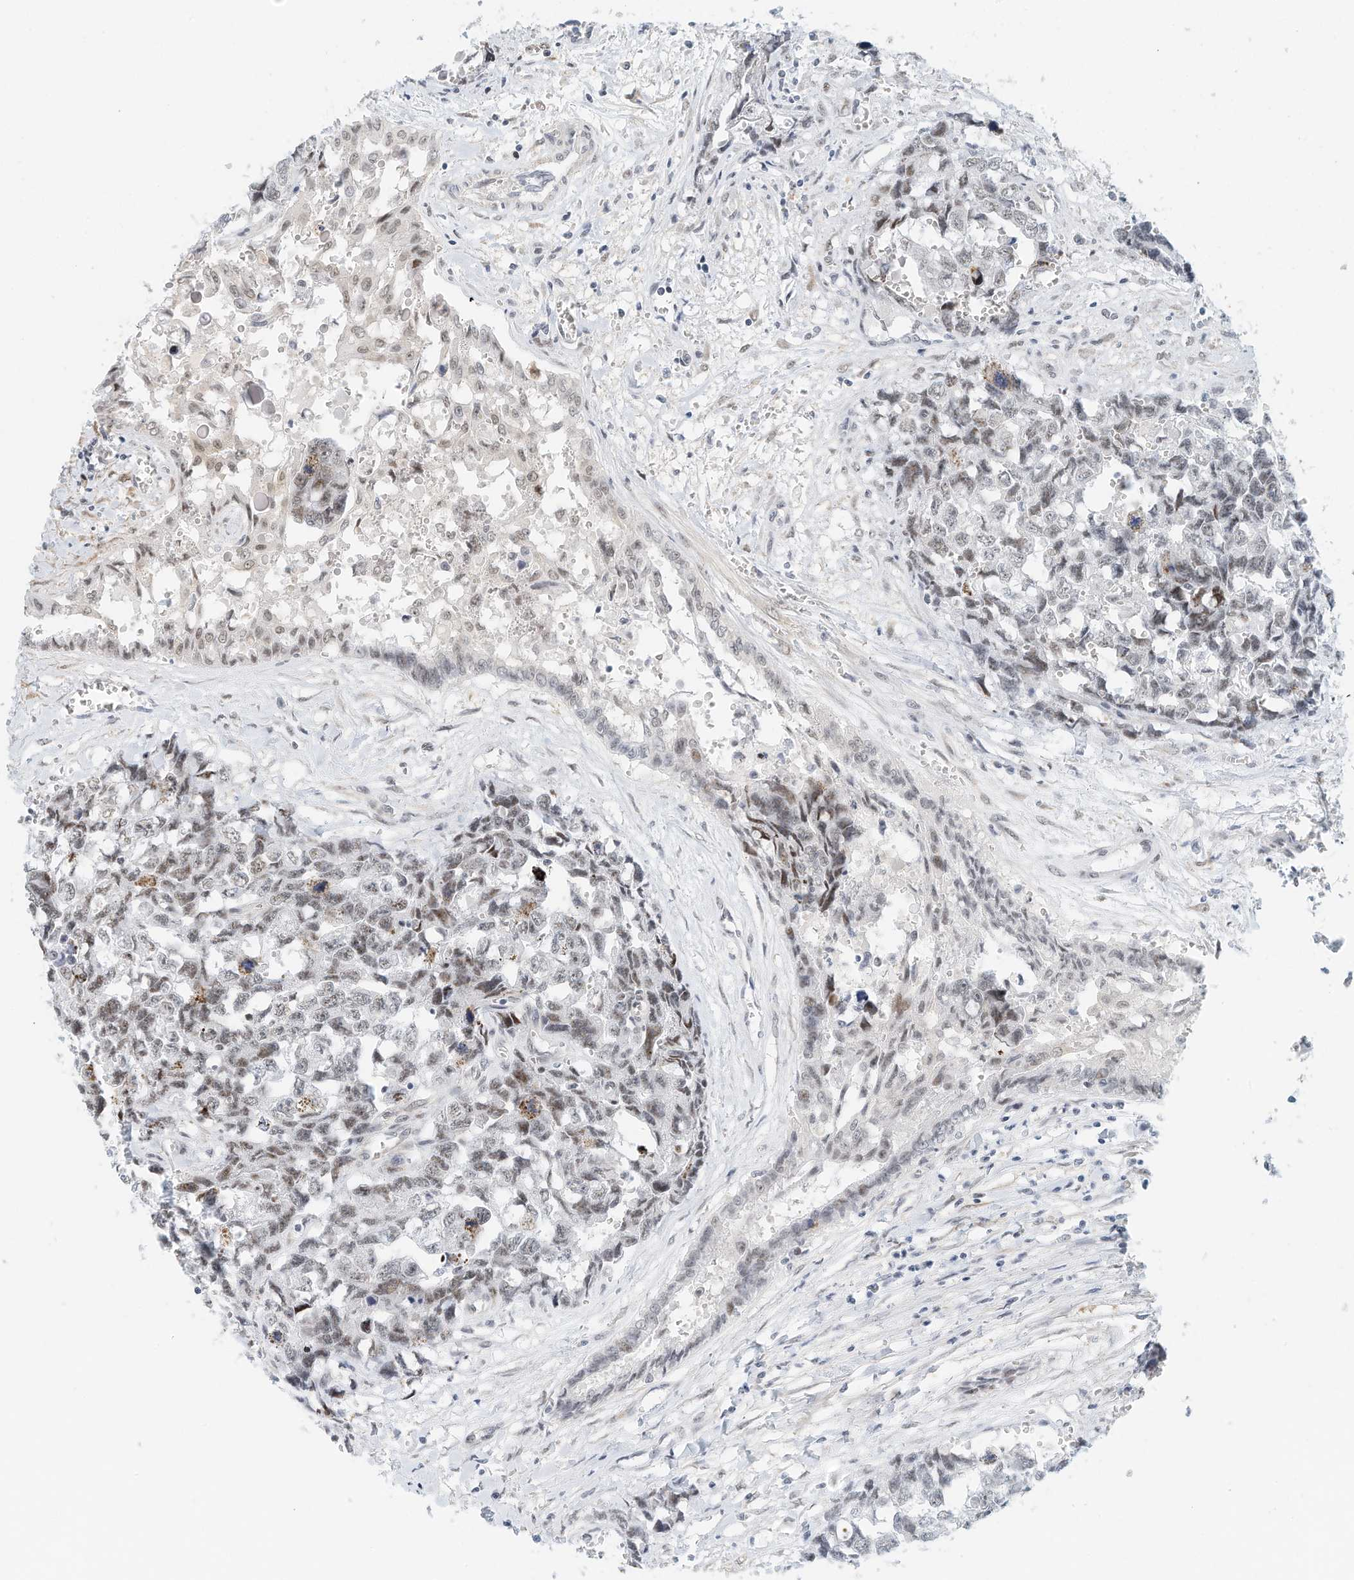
{"staining": {"intensity": "negative", "quantity": "none", "location": "none"}, "tissue": "testis cancer", "cell_type": "Tumor cells", "image_type": "cancer", "snomed": [{"axis": "morphology", "description": "Carcinoma, Embryonal, NOS"}, {"axis": "topography", "description": "Testis"}], "caption": "An IHC image of testis cancer (embryonal carcinoma) is shown. There is no staining in tumor cells of testis cancer (embryonal carcinoma).", "gene": "ARHGAP28", "patient": {"sex": "male", "age": 31}}